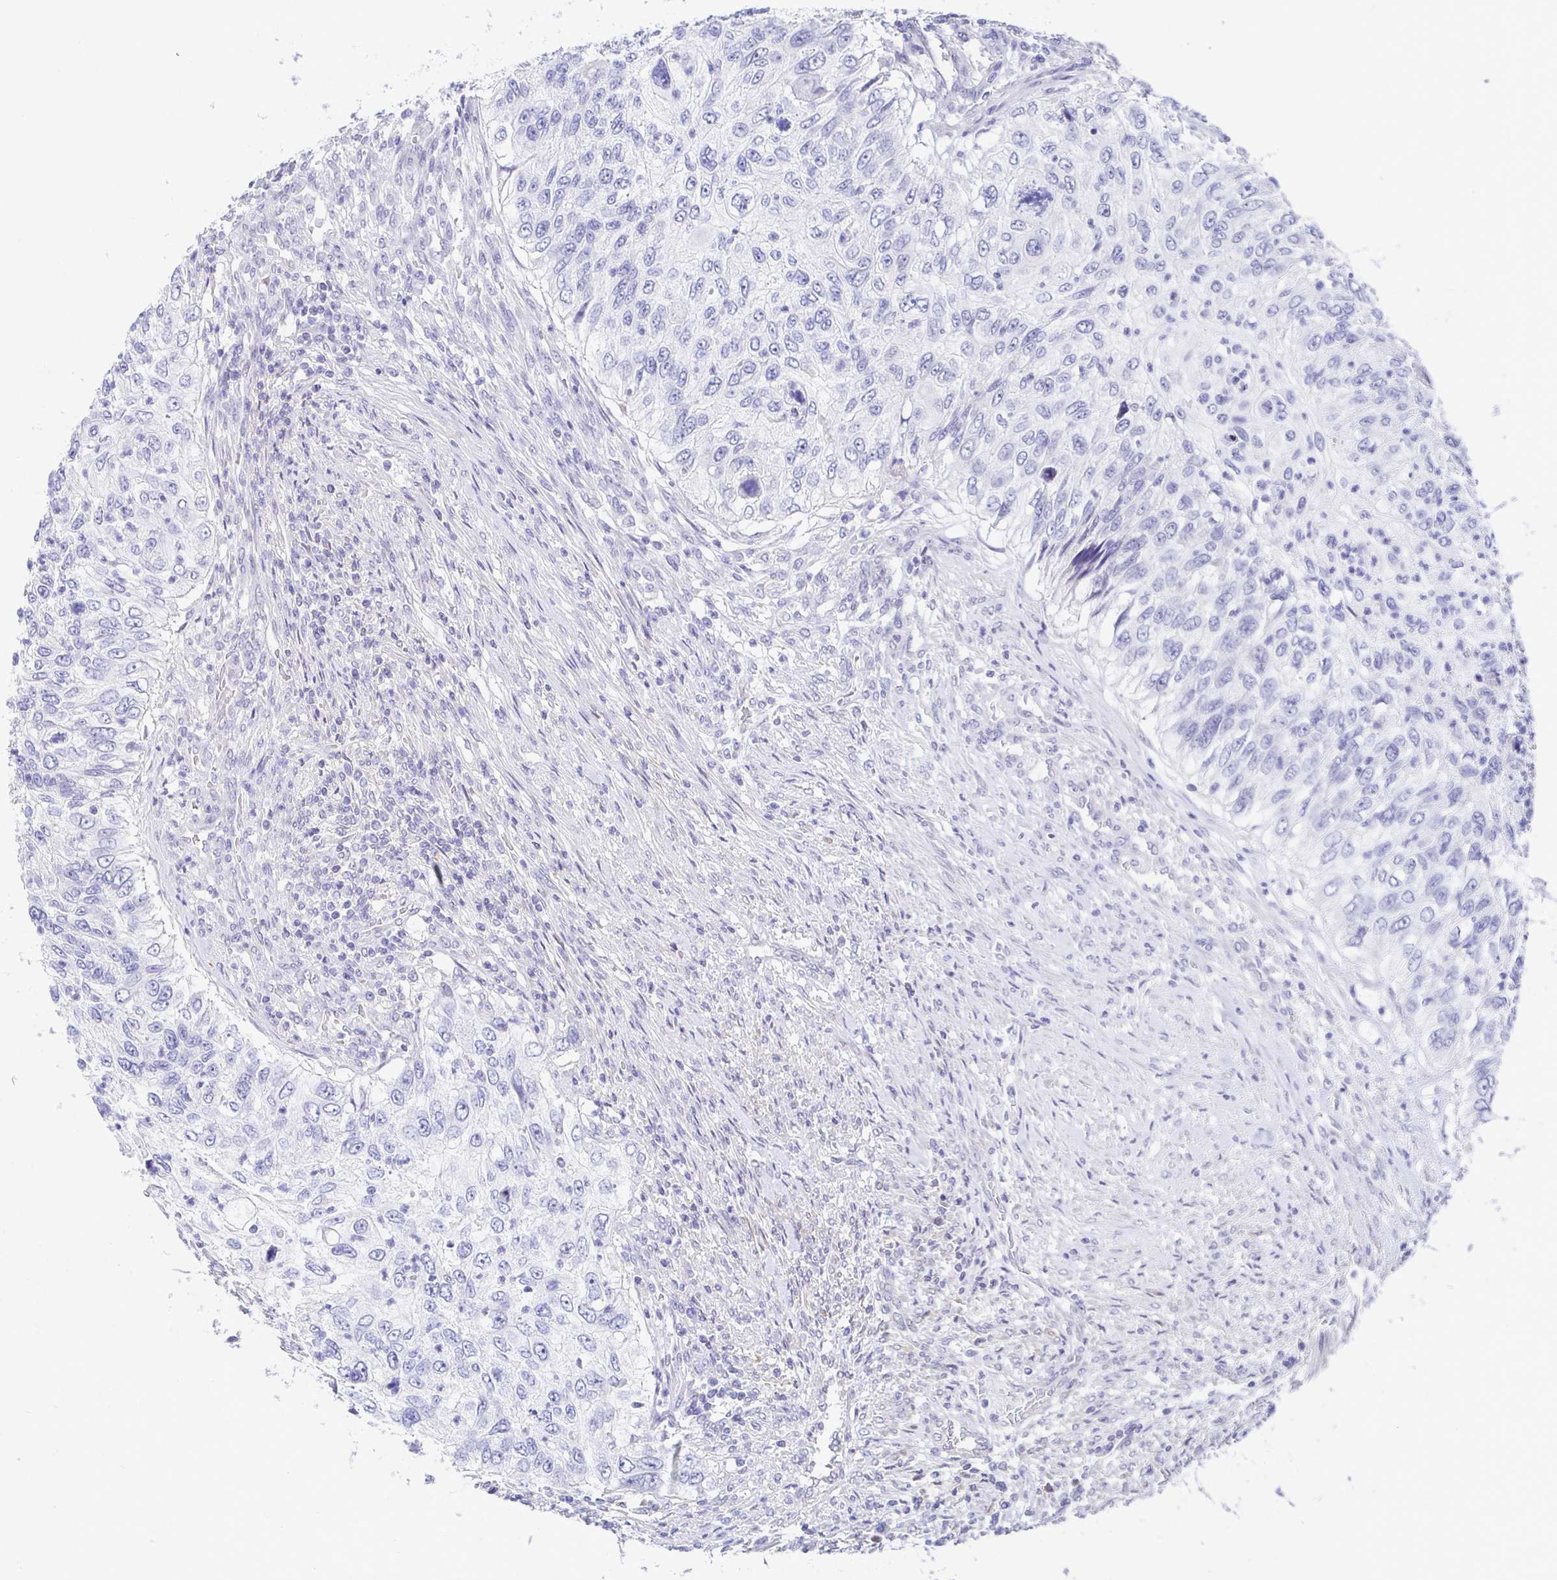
{"staining": {"intensity": "negative", "quantity": "none", "location": "none"}, "tissue": "urothelial cancer", "cell_type": "Tumor cells", "image_type": "cancer", "snomed": [{"axis": "morphology", "description": "Urothelial carcinoma, High grade"}, {"axis": "topography", "description": "Urinary bladder"}], "caption": "The histopathology image exhibits no staining of tumor cells in urothelial cancer. (DAB immunohistochemistry (IHC) visualized using brightfield microscopy, high magnification).", "gene": "AKAP14", "patient": {"sex": "female", "age": 60}}